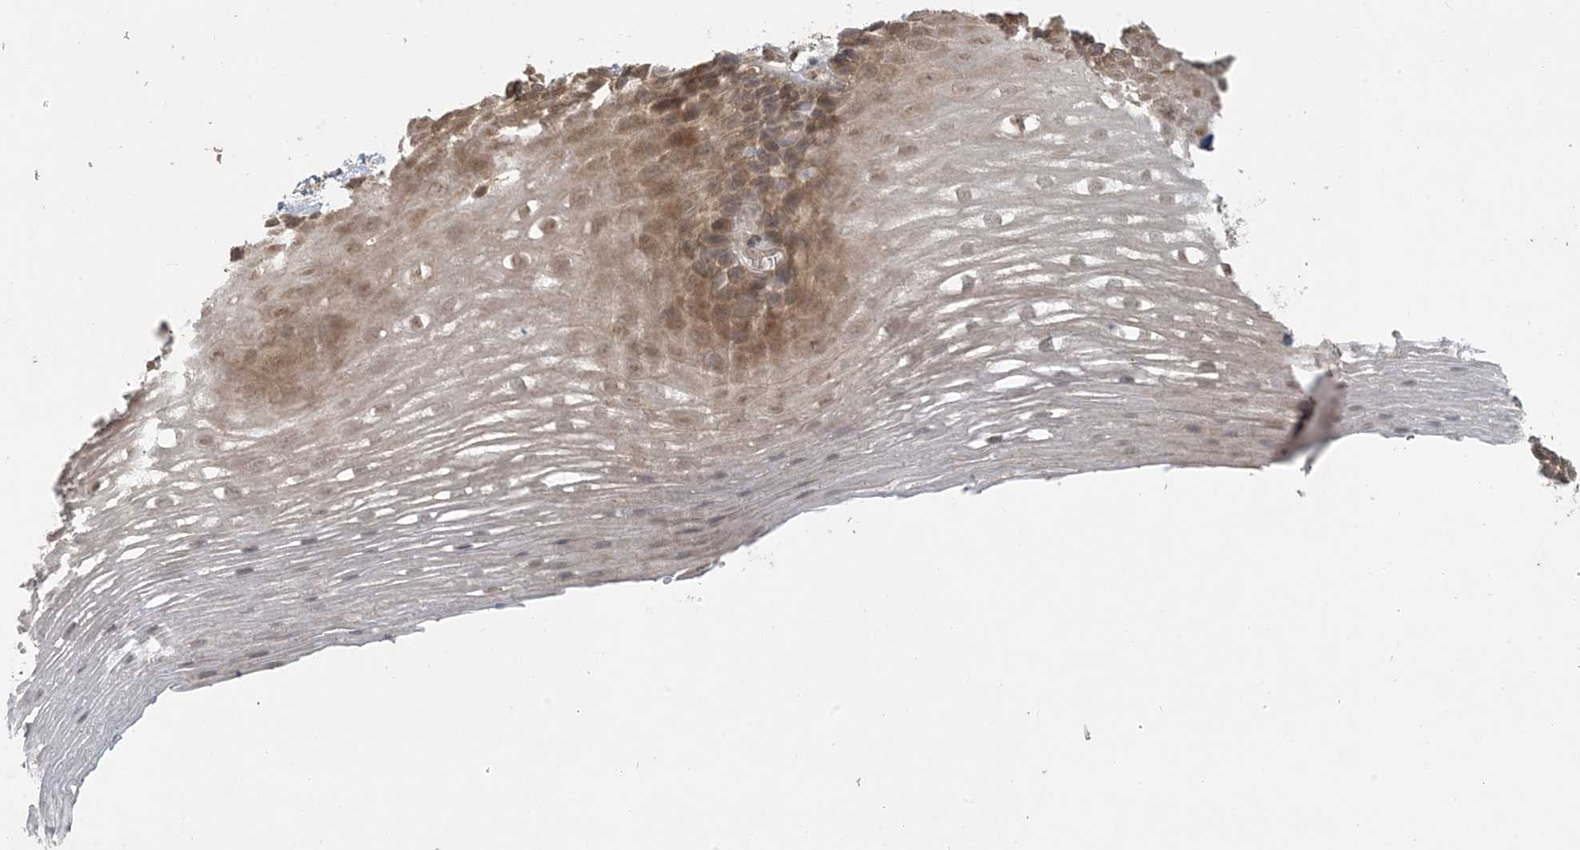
{"staining": {"intensity": "moderate", "quantity": "25%-75%", "location": "cytoplasmic/membranous,nuclear"}, "tissue": "esophagus", "cell_type": "Squamous epithelial cells", "image_type": "normal", "snomed": [{"axis": "morphology", "description": "Normal tissue, NOS"}, {"axis": "topography", "description": "Esophagus"}], "caption": "IHC of normal human esophagus demonstrates medium levels of moderate cytoplasmic/membranous,nuclear positivity in about 25%-75% of squamous epithelial cells.", "gene": "BCORL1", "patient": {"sex": "male", "age": 62}}